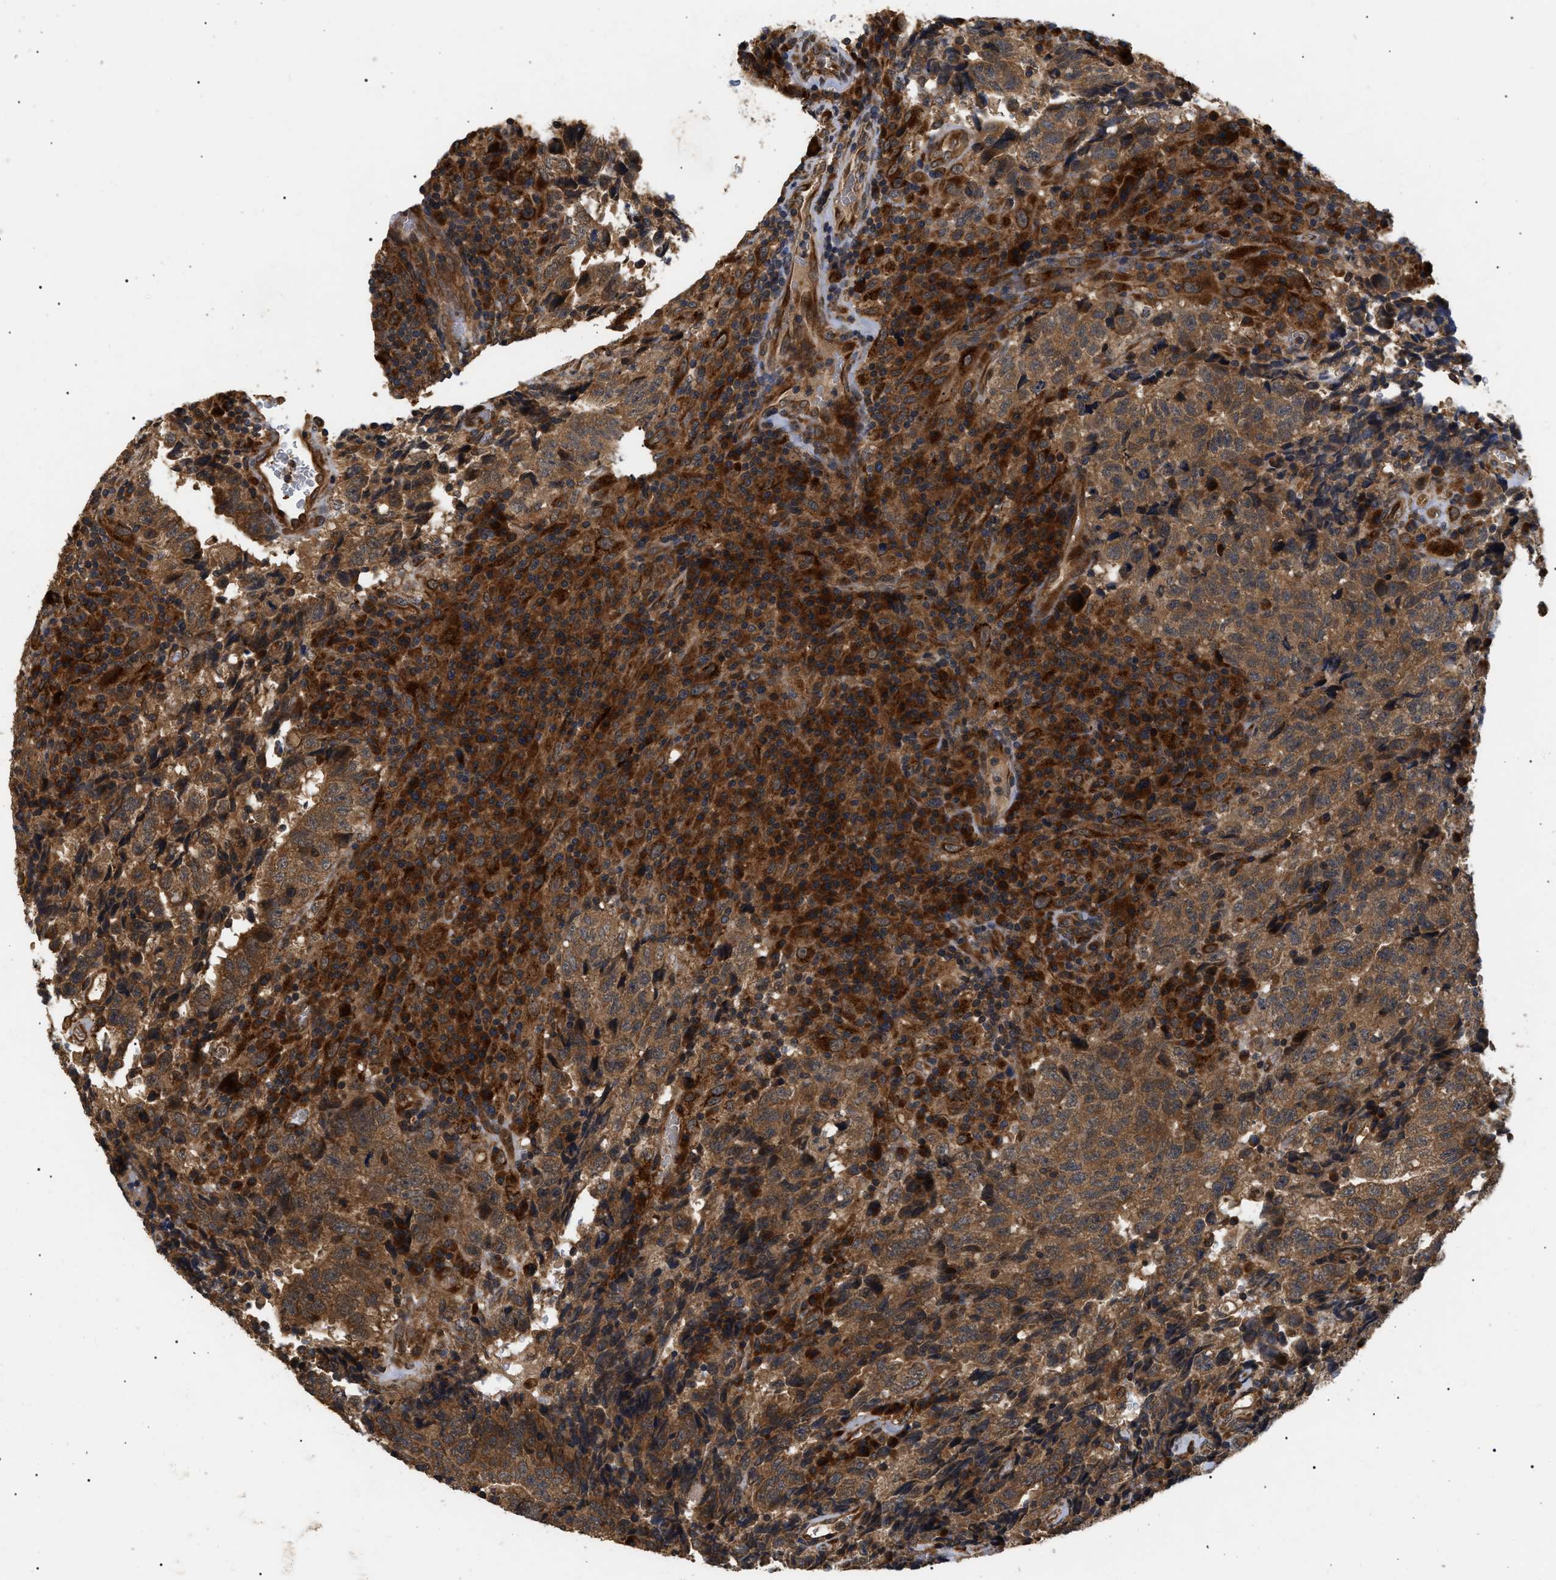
{"staining": {"intensity": "moderate", "quantity": ">75%", "location": "cytoplasmic/membranous"}, "tissue": "testis cancer", "cell_type": "Tumor cells", "image_type": "cancer", "snomed": [{"axis": "morphology", "description": "Necrosis, NOS"}, {"axis": "morphology", "description": "Carcinoma, Embryonal, NOS"}, {"axis": "topography", "description": "Testis"}], "caption": "Embryonal carcinoma (testis) tissue shows moderate cytoplasmic/membranous staining in approximately >75% of tumor cells", "gene": "ASTL", "patient": {"sex": "male", "age": 19}}